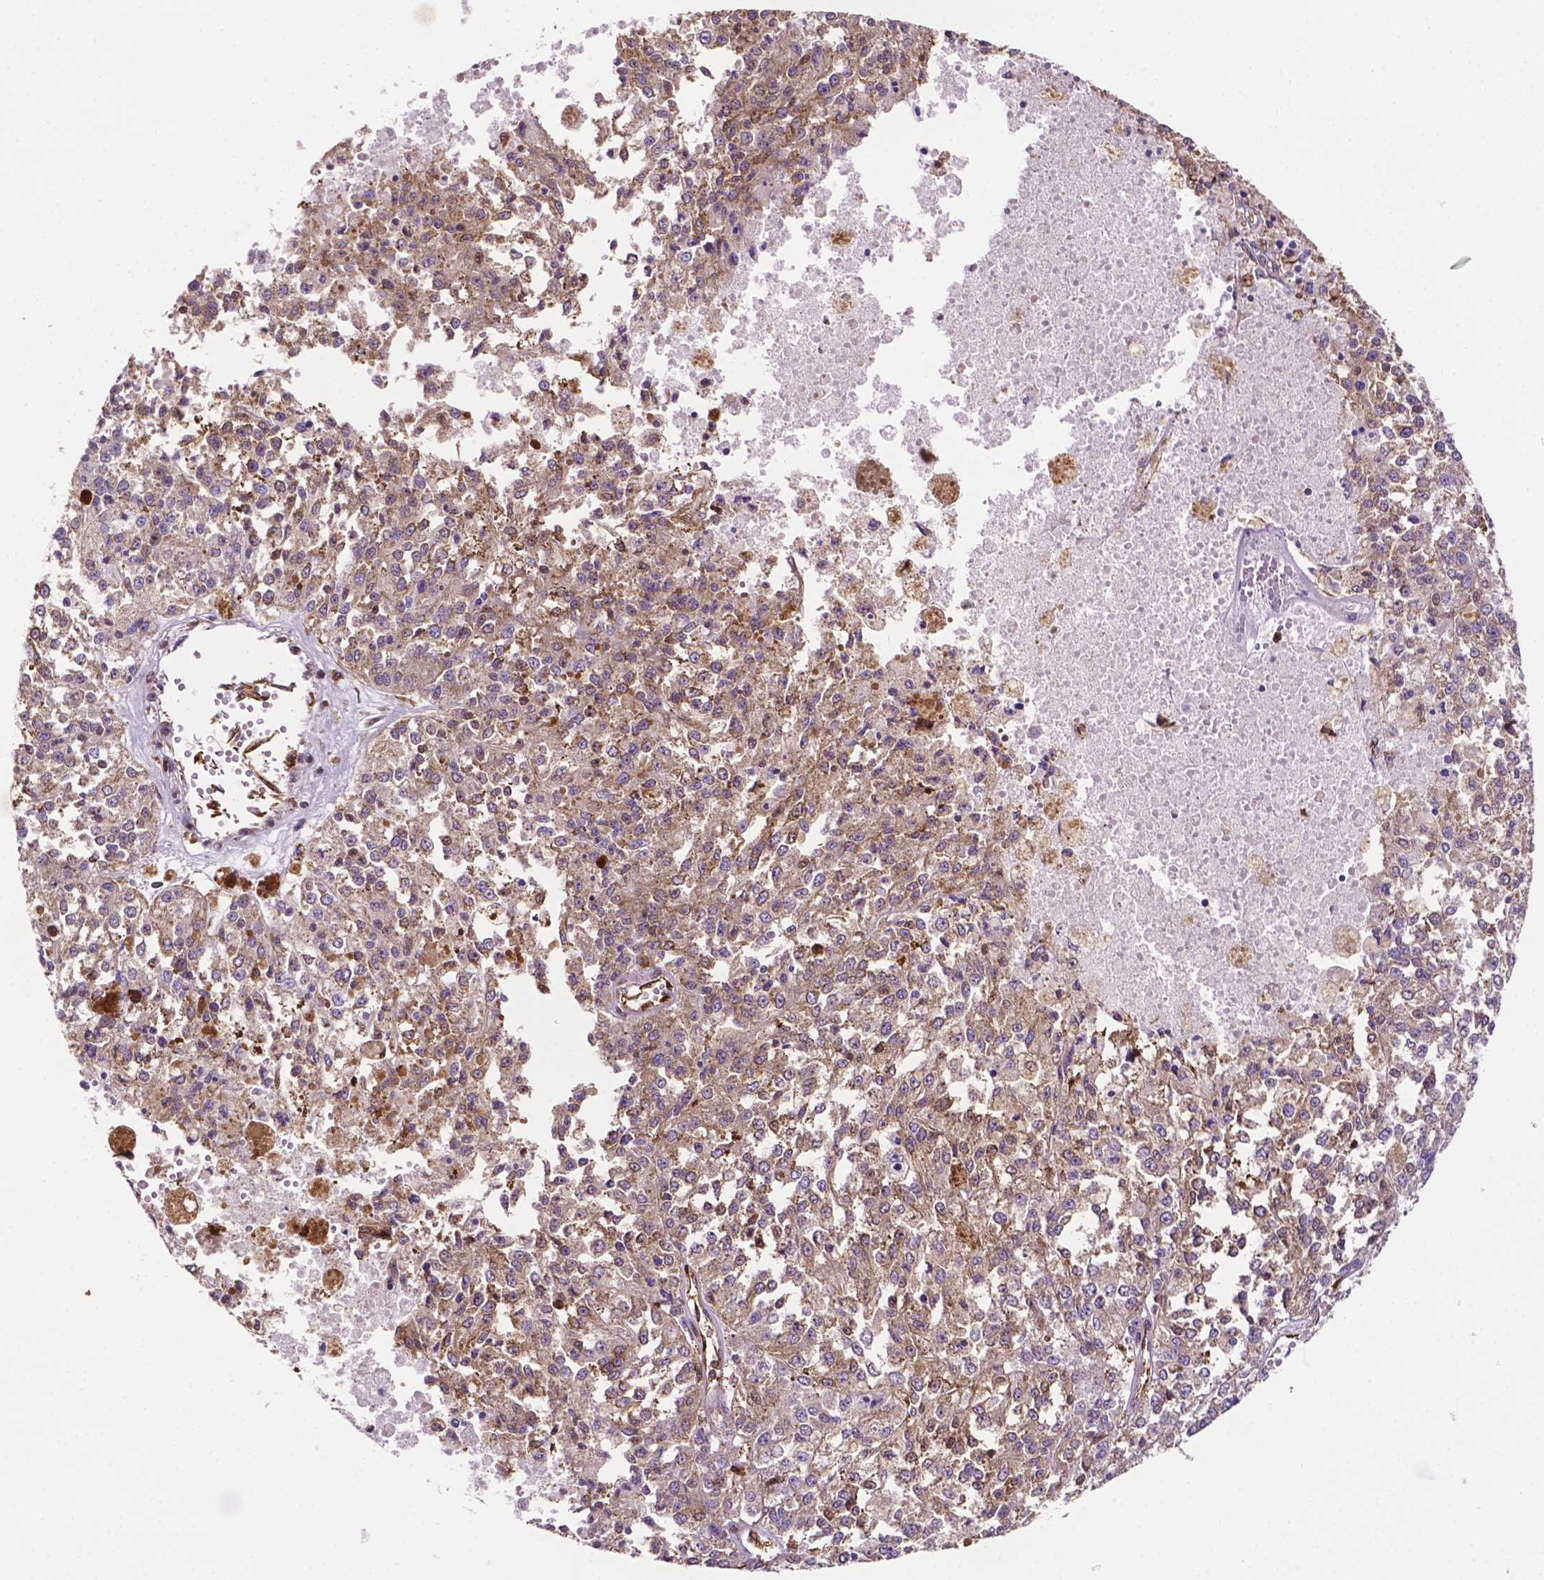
{"staining": {"intensity": "weak", "quantity": "25%-75%", "location": "cytoplasmic/membranous"}, "tissue": "melanoma", "cell_type": "Tumor cells", "image_type": "cancer", "snomed": [{"axis": "morphology", "description": "Malignant melanoma, Metastatic site"}, {"axis": "topography", "description": "Lymph node"}], "caption": "The immunohistochemical stain highlights weak cytoplasmic/membranous positivity in tumor cells of malignant melanoma (metastatic site) tissue.", "gene": "DCN", "patient": {"sex": "female", "age": 64}}